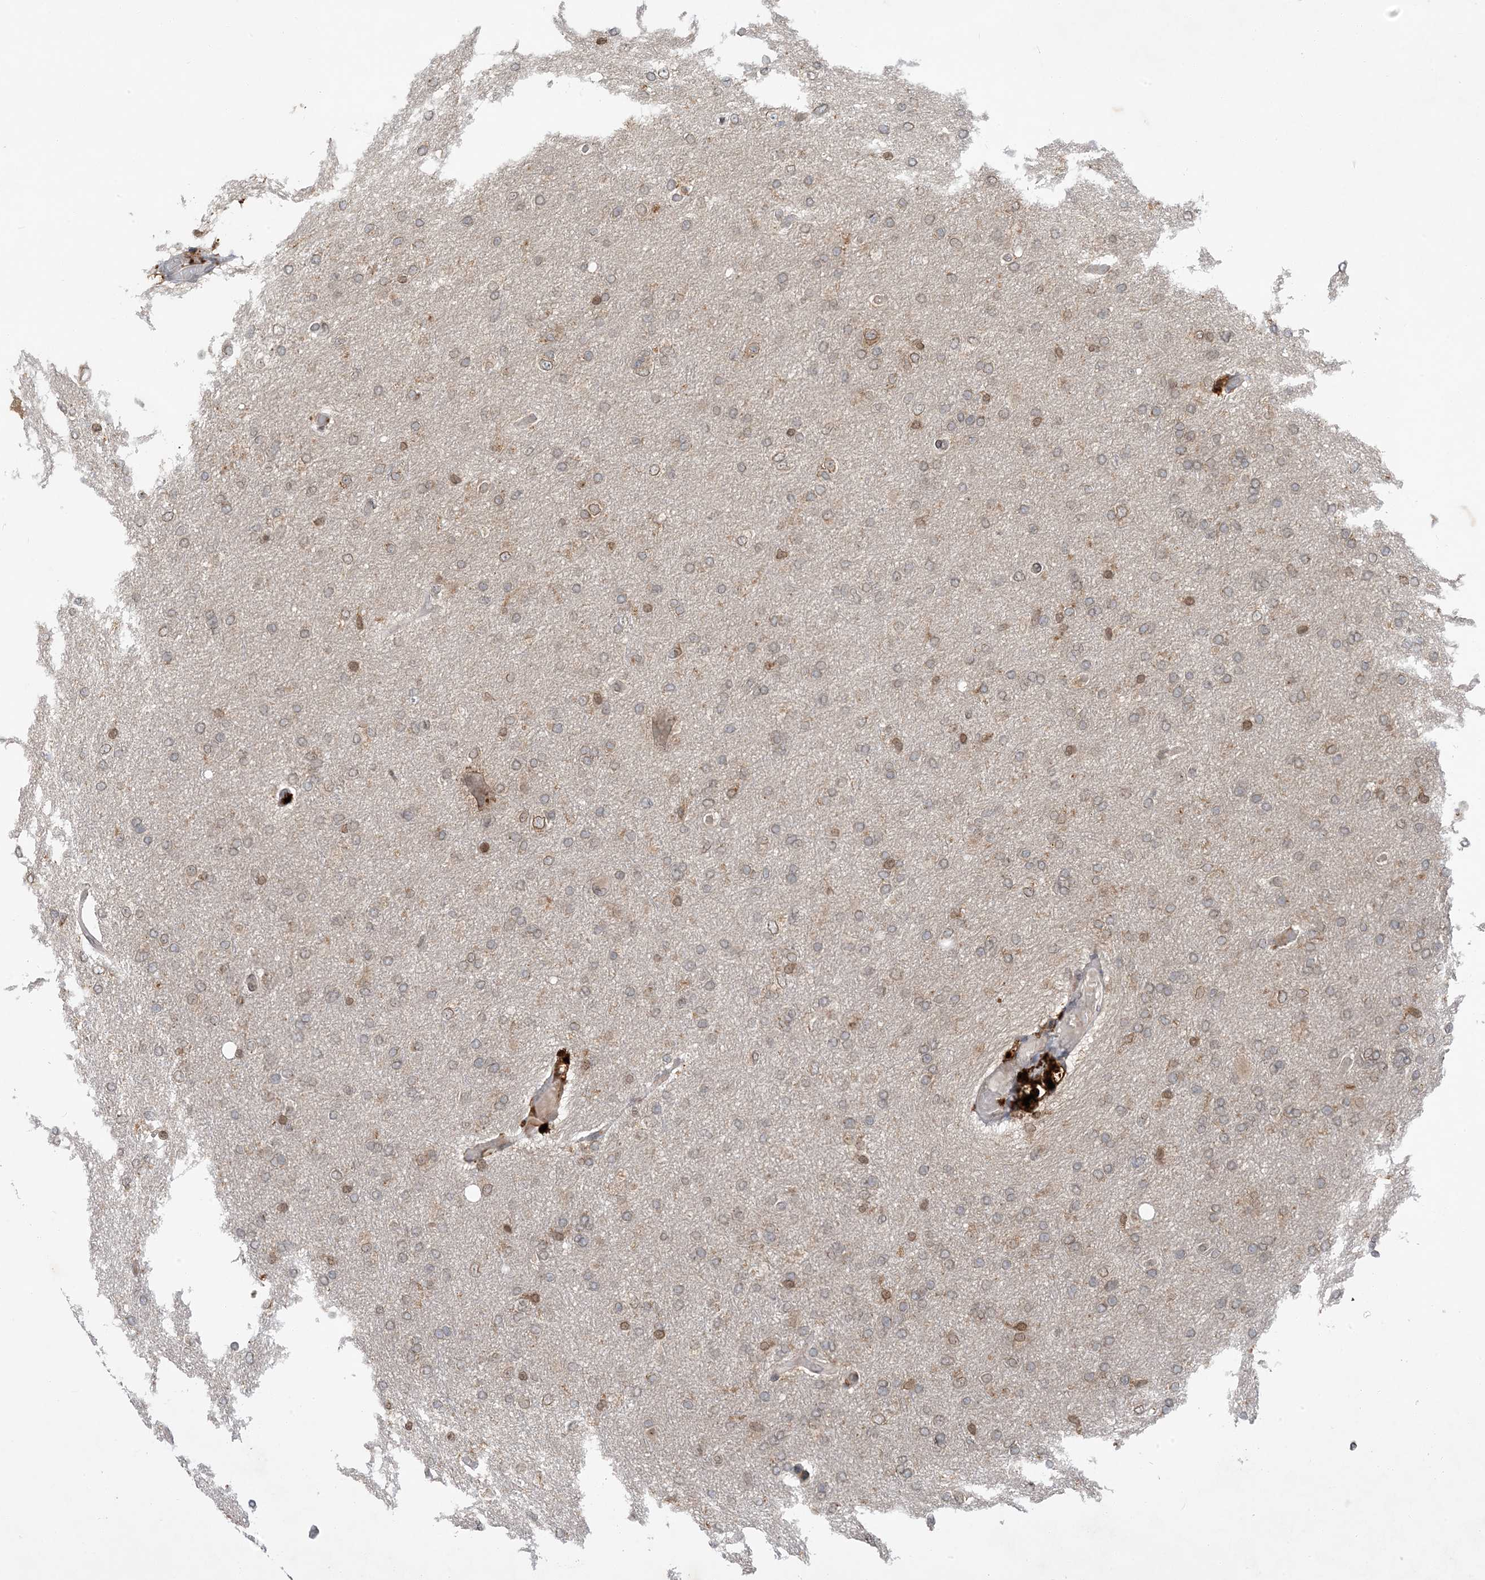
{"staining": {"intensity": "weak", "quantity": ">75%", "location": "cytoplasmic/membranous,nuclear"}, "tissue": "glioma", "cell_type": "Tumor cells", "image_type": "cancer", "snomed": [{"axis": "morphology", "description": "Glioma, malignant, High grade"}, {"axis": "topography", "description": "Cerebral cortex"}], "caption": "Immunohistochemical staining of glioma demonstrates low levels of weak cytoplasmic/membranous and nuclear staining in approximately >75% of tumor cells.", "gene": "NAGK", "patient": {"sex": "female", "age": 36}}